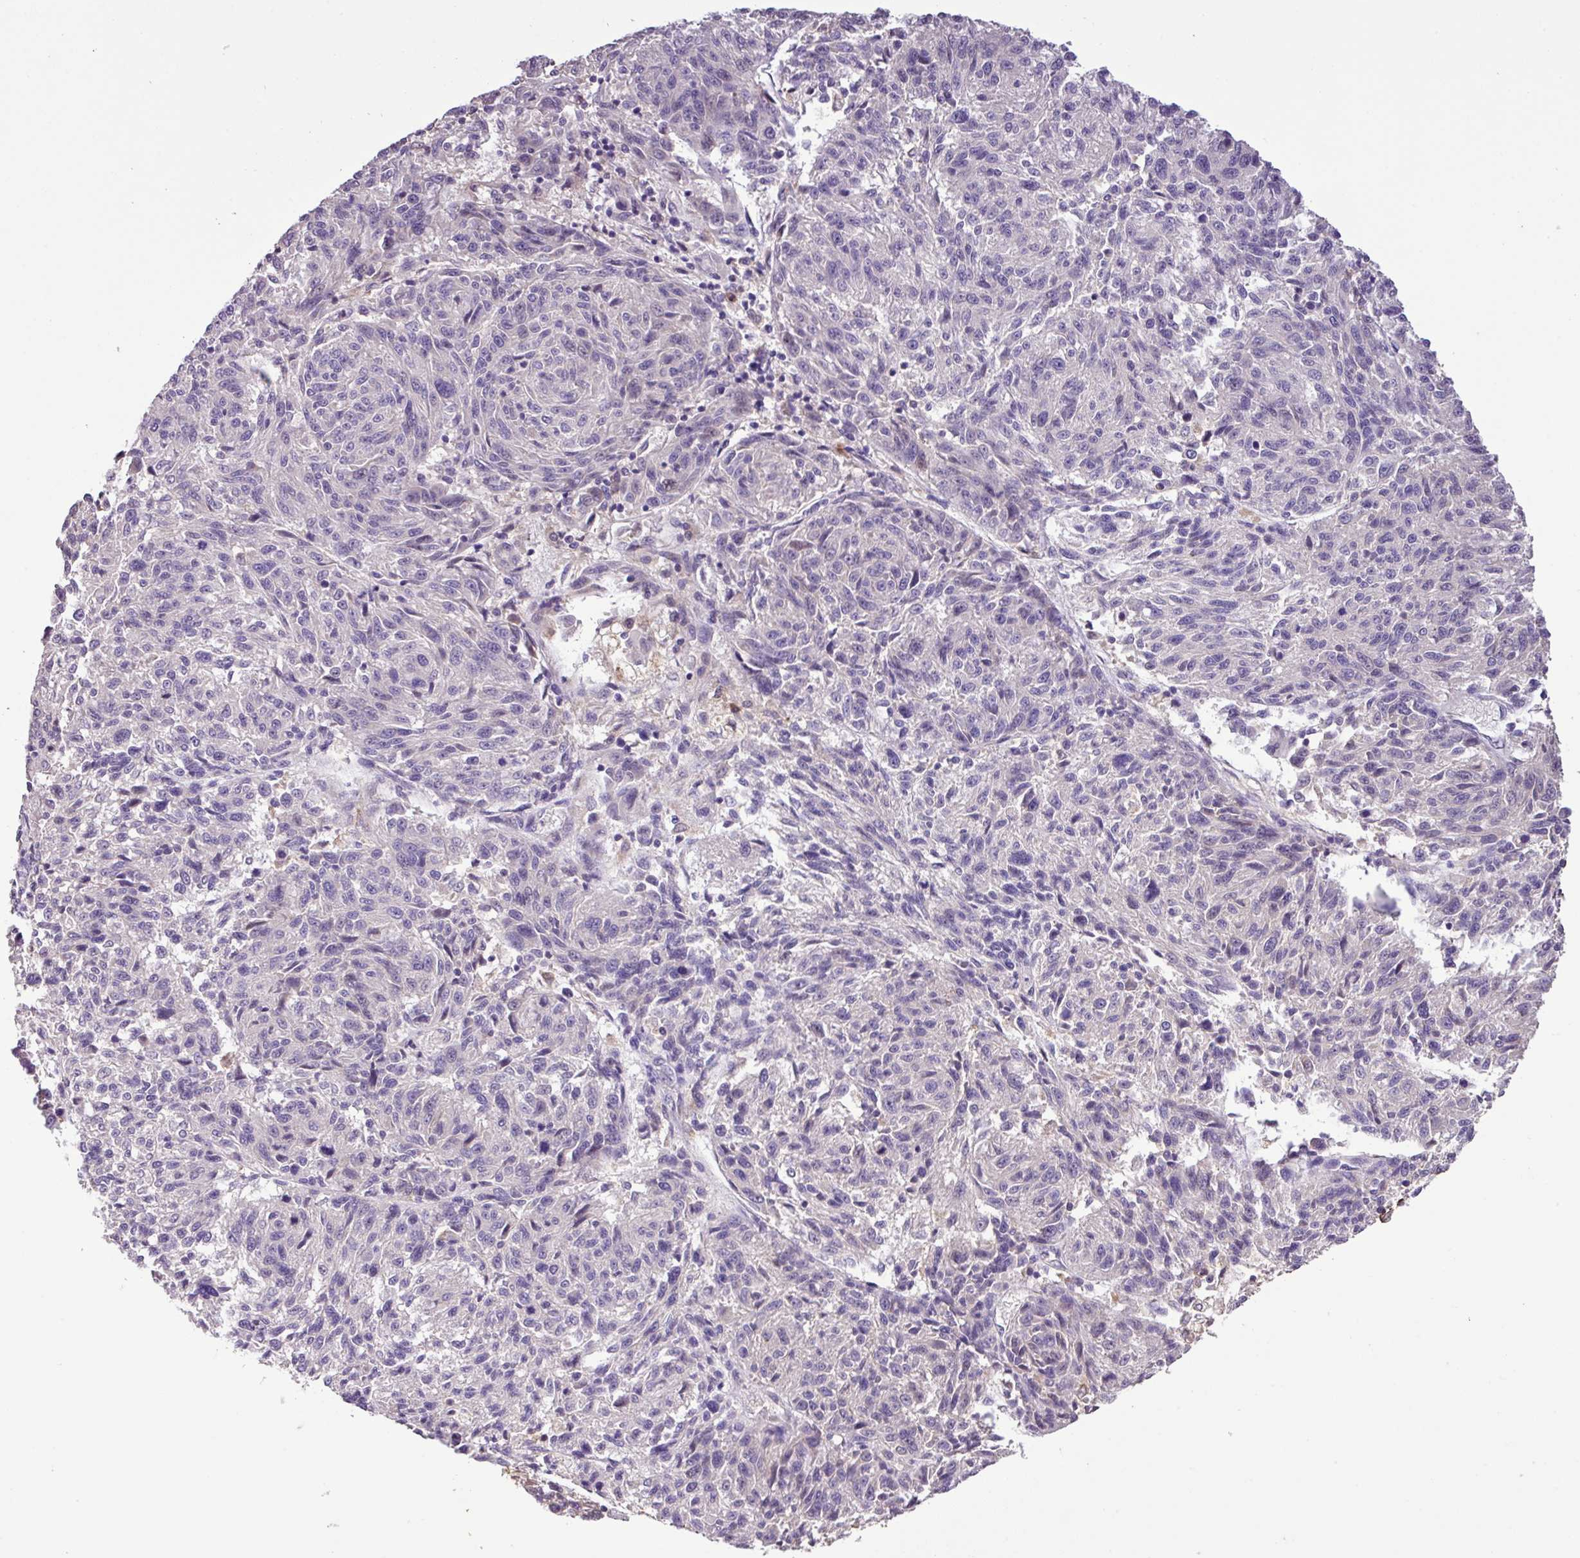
{"staining": {"intensity": "negative", "quantity": "none", "location": "none"}, "tissue": "melanoma", "cell_type": "Tumor cells", "image_type": "cancer", "snomed": [{"axis": "morphology", "description": "Malignant melanoma, NOS"}, {"axis": "topography", "description": "Skin"}], "caption": "High magnification brightfield microscopy of malignant melanoma stained with DAB (3,3'-diaminobenzidine) (brown) and counterstained with hematoxylin (blue): tumor cells show no significant positivity. (Stains: DAB IHC with hematoxylin counter stain, Microscopy: brightfield microscopy at high magnification).", "gene": "ZNF266", "patient": {"sex": "male", "age": 53}}